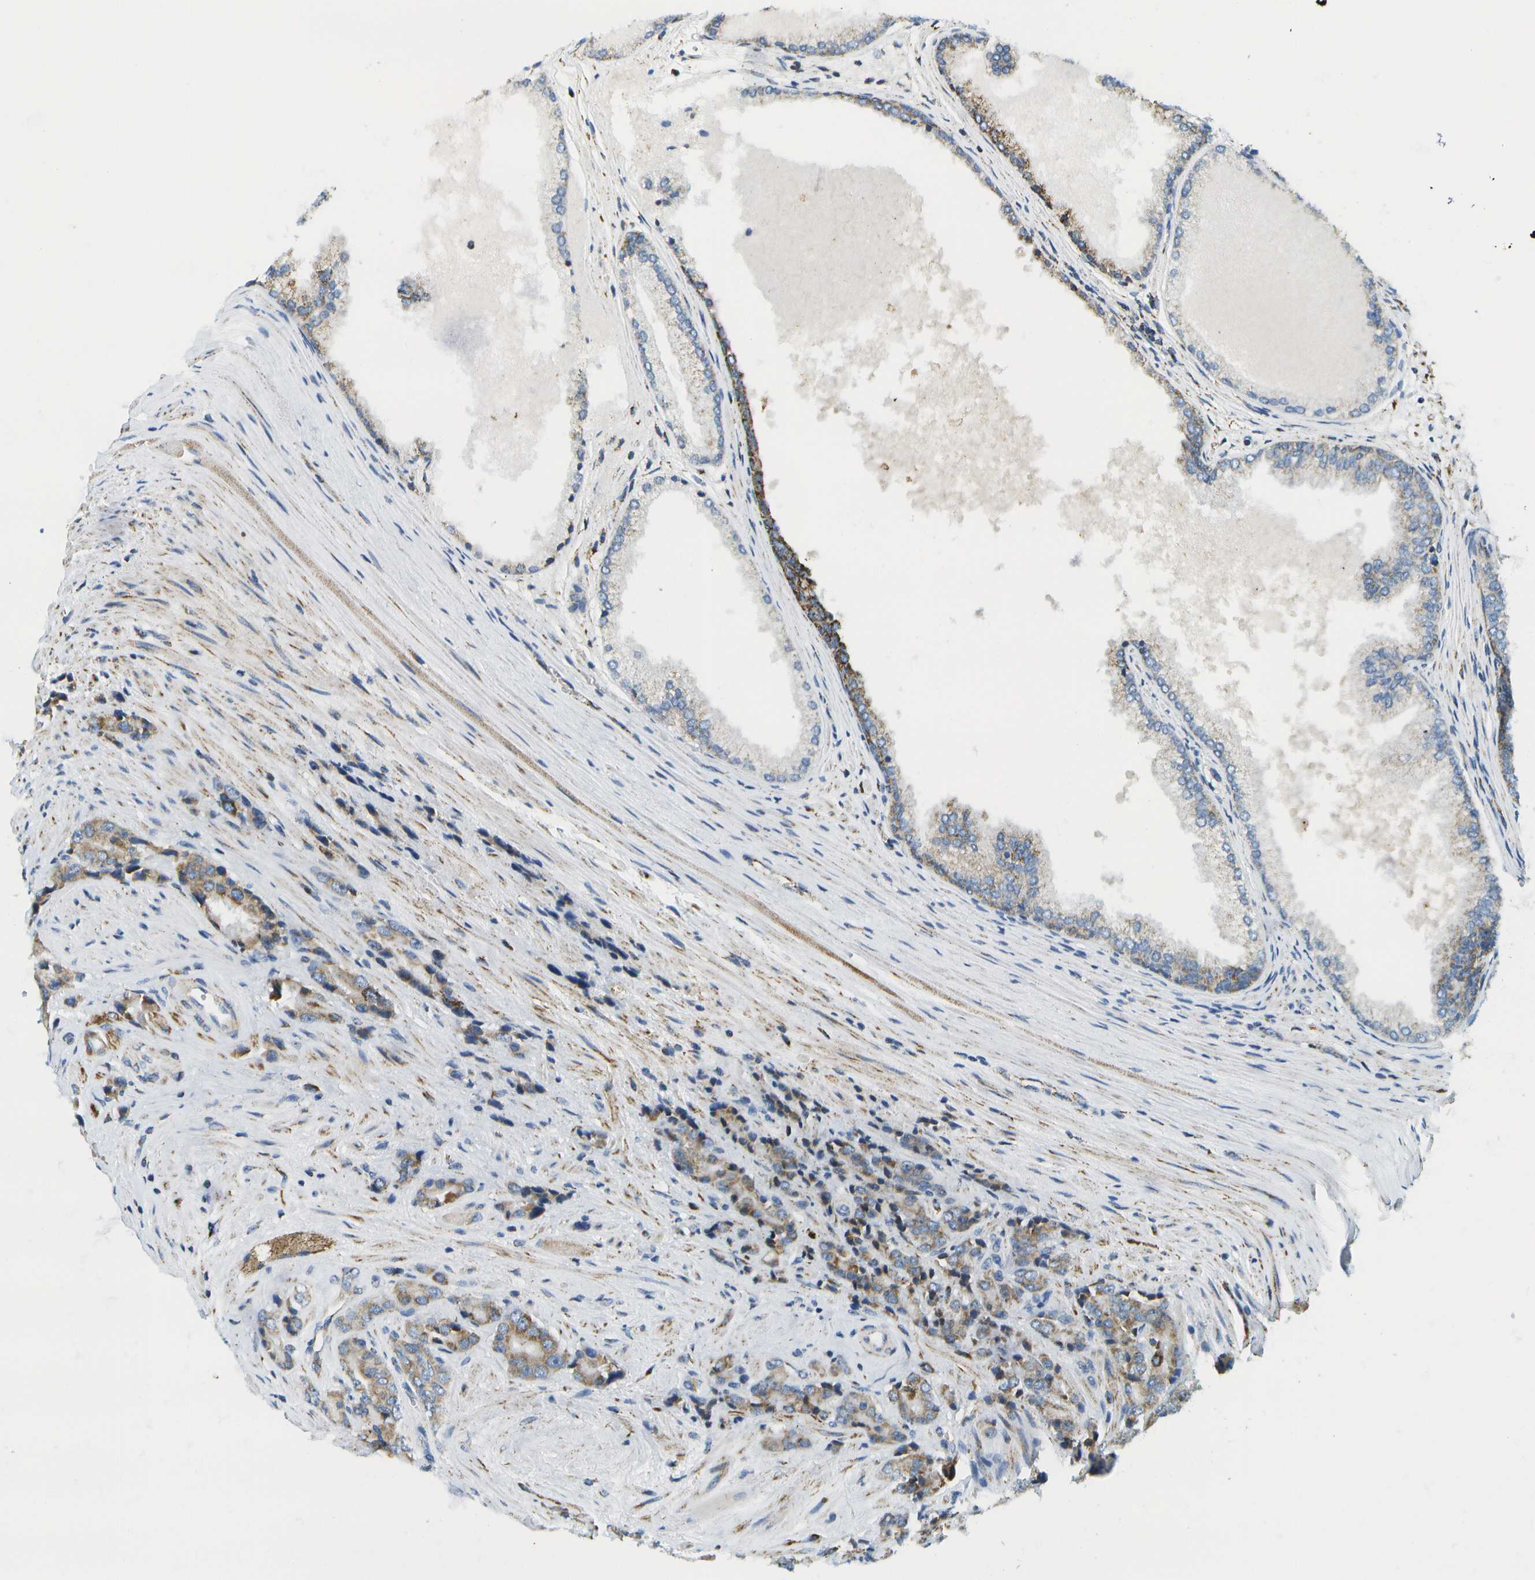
{"staining": {"intensity": "moderate", "quantity": "25%-75%", "location": "cytoplasmic/membranous"}, "tissue": "prostate cancer", "cell_type": "Tumor cells", "image_type": "cancer", "snomed": [{"axis": "morphology", "description": "Adenocarcinoma, High grade"}, {"axis": "topography", "description": "Prostate"}], "caption": "Prostate cancer was stained to show a protein in brown. There is medium levels of moderate cytoplasmic/membranous expression in approximately 25%-75% of tumor cells.", "gene": "HLCS", "patient": {"sex": "male", "age": 71}}